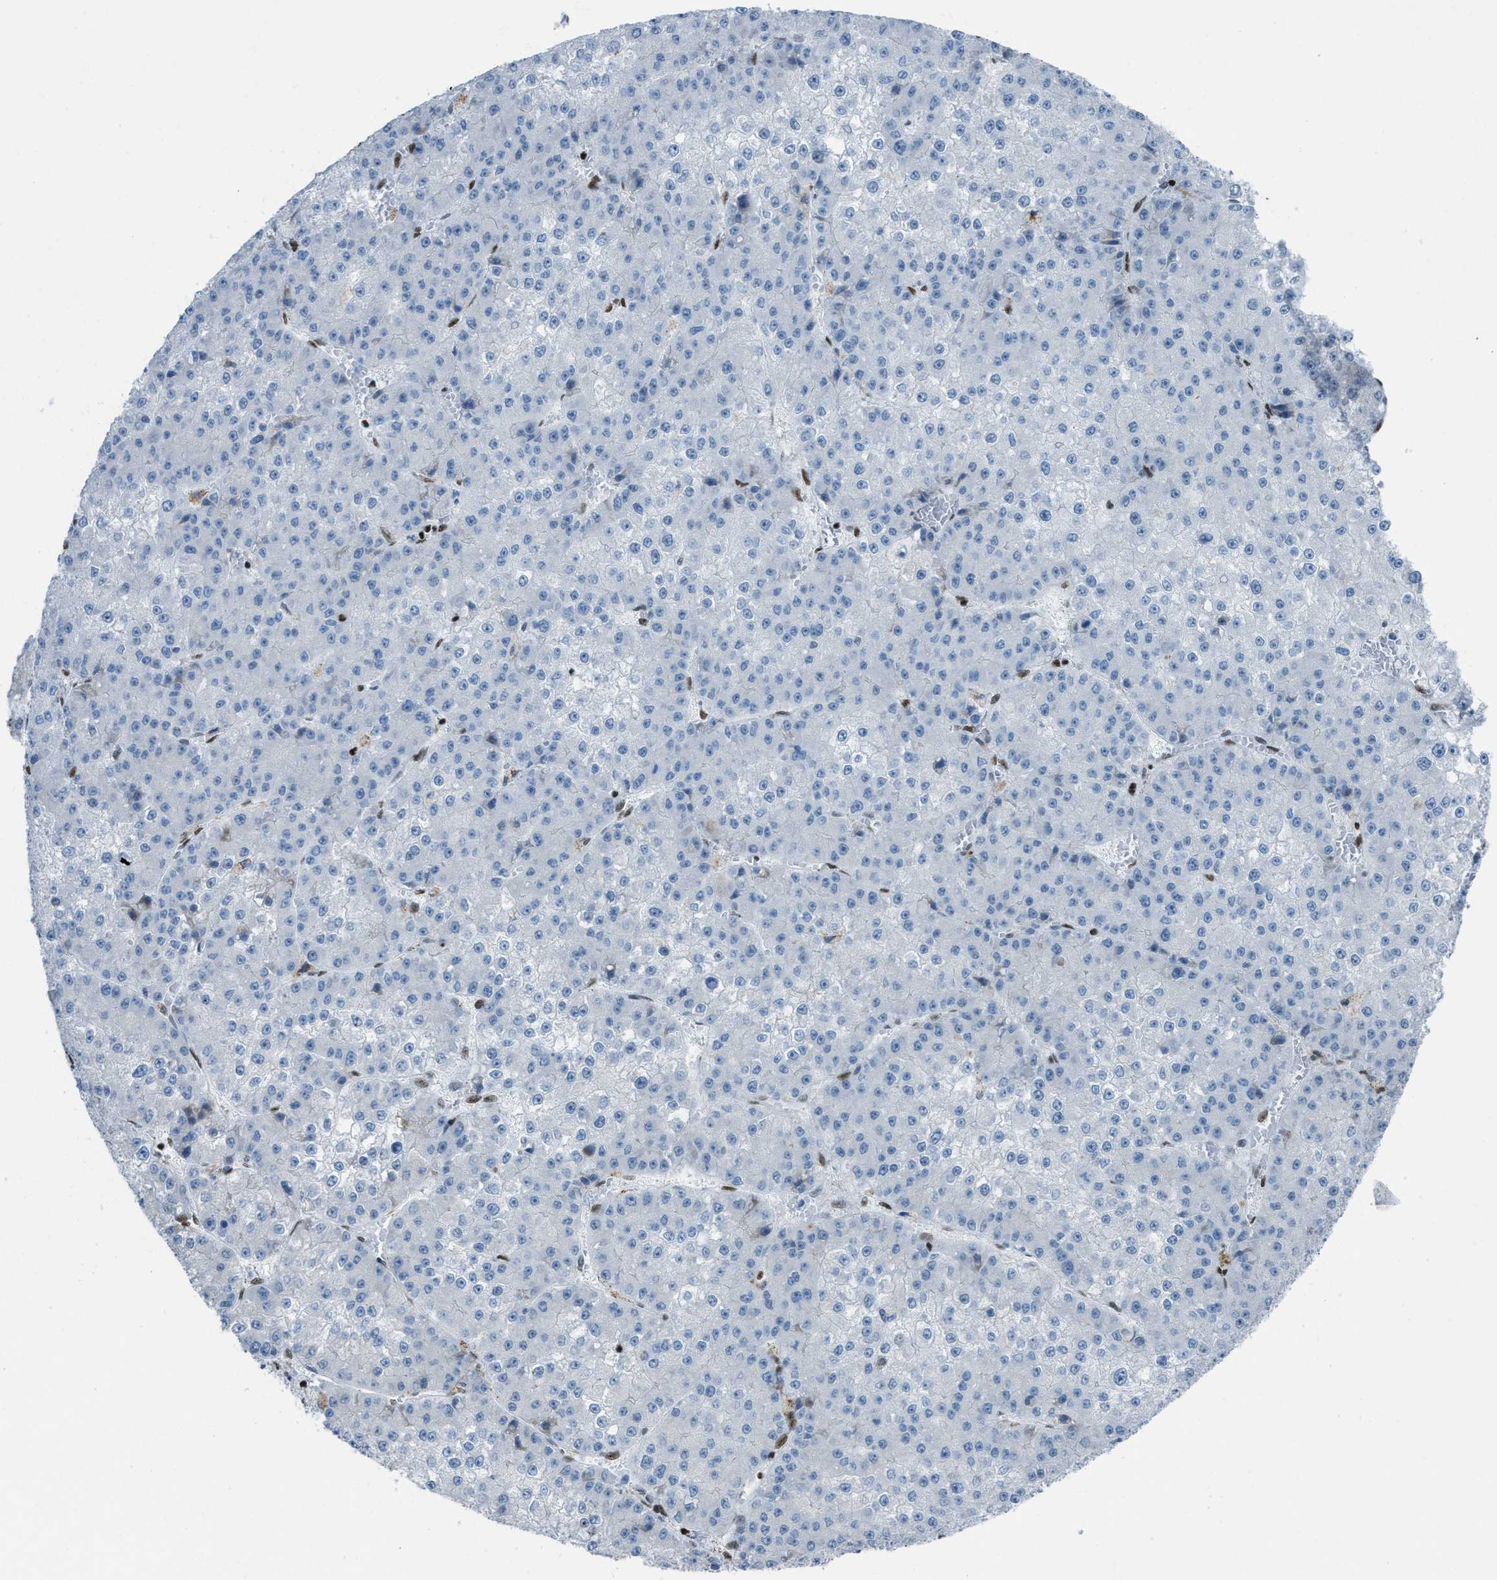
{"staining": {"intensity": "negative", "quantity": "none", "location": "none"}, "tissue": "liver cancer", "cell_type": "Tumor cells", "image_type": "cancer", "snomed": [{"axis": "morphology", "description": "Carcinoma, Hepatocellular, NOS"}, {"axis": "topography", "description": "Liver"}], "caption": "Photomicrograph shows no significant protein expression in tumor cells of liver cancer. (DAB IHC, high magnification).", "gene": "SLFN5", "patient": {"sex": "female", "age": 73}}